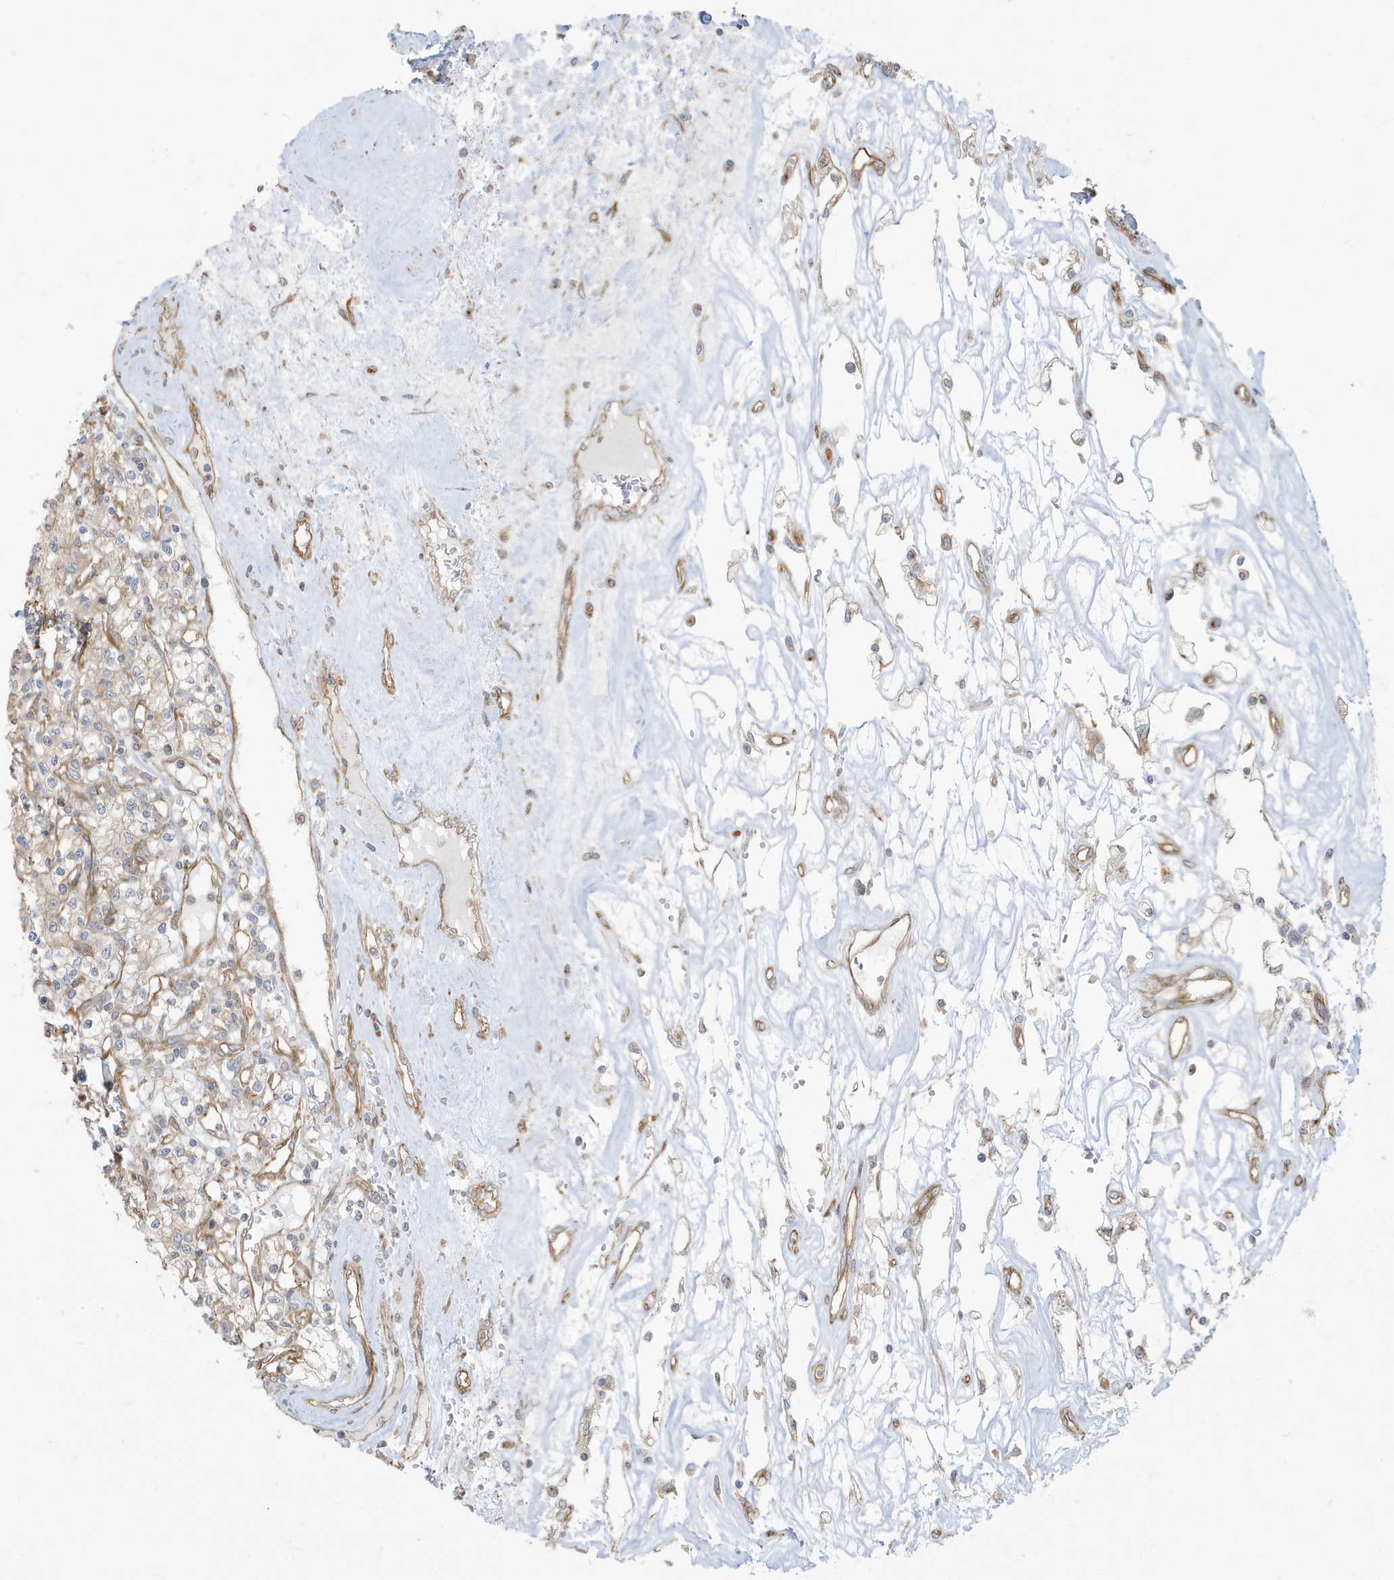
{"staining": {"intensity": "weak", "quantity": "<25%", "location": "cytoplasmic/membranous"}, "tissue": "renal cancer", "cell_type": "Tumor cells", "image_type": "cancer", "snomed": [{"axis": "morphology", "description": "Adenocarcinoma, NOS"}, {"axis": "topography", "description": "Kidney"}], "caption": "Tumor cells are negative for brown protein staining in adenocarcinoma (renal). (Immunohistochemistry (ihc), brightfield microscopy, high magnification).", "gene": "ATP23", "patient": {"sex": "female", "age": 59}}